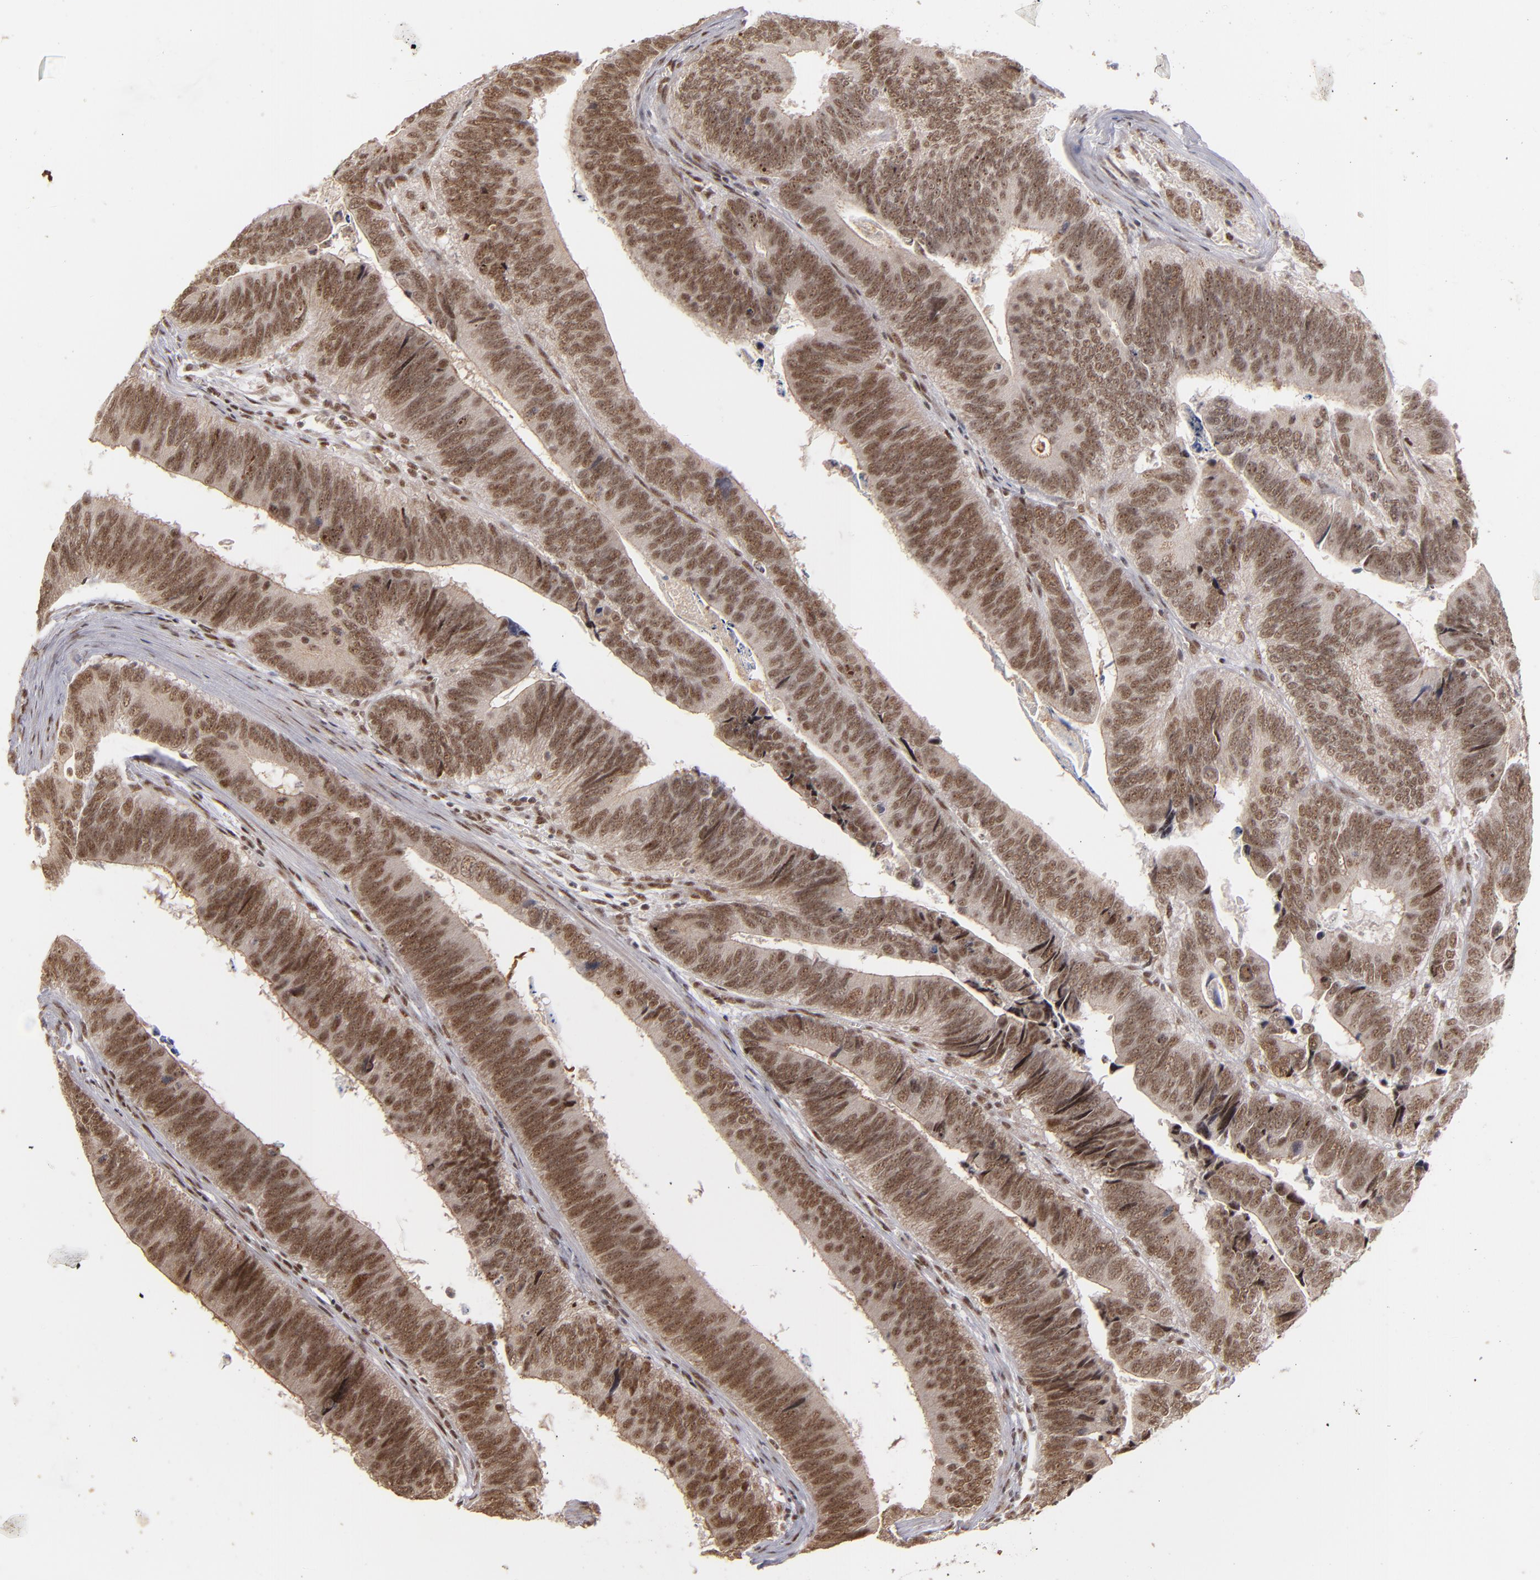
{"staining": {"intensity": "moderate", "quantity": ">75%", "location": "cytoplasmic/membranous,nuclear"}, "tissue": "colorectal cancer", "cell_type": "Tumor cells", "image_type": "cancer", "snomed": [{"axis": "morphology", "description": "Adenocarcinoma, NOS"}, {"axis": "topography", "description": "Colon"}], "caption": "Tumor cells reveal moderate cytoplasmic/membranous and nuclear expression in about >75% of cells in adenocarcinoma (colorectal). Immunohistochemistry stains the protein in brown and the nuclei are stained blue.", "gene": "ZNF234", "patient": {"sex": "male", "age": 72}}